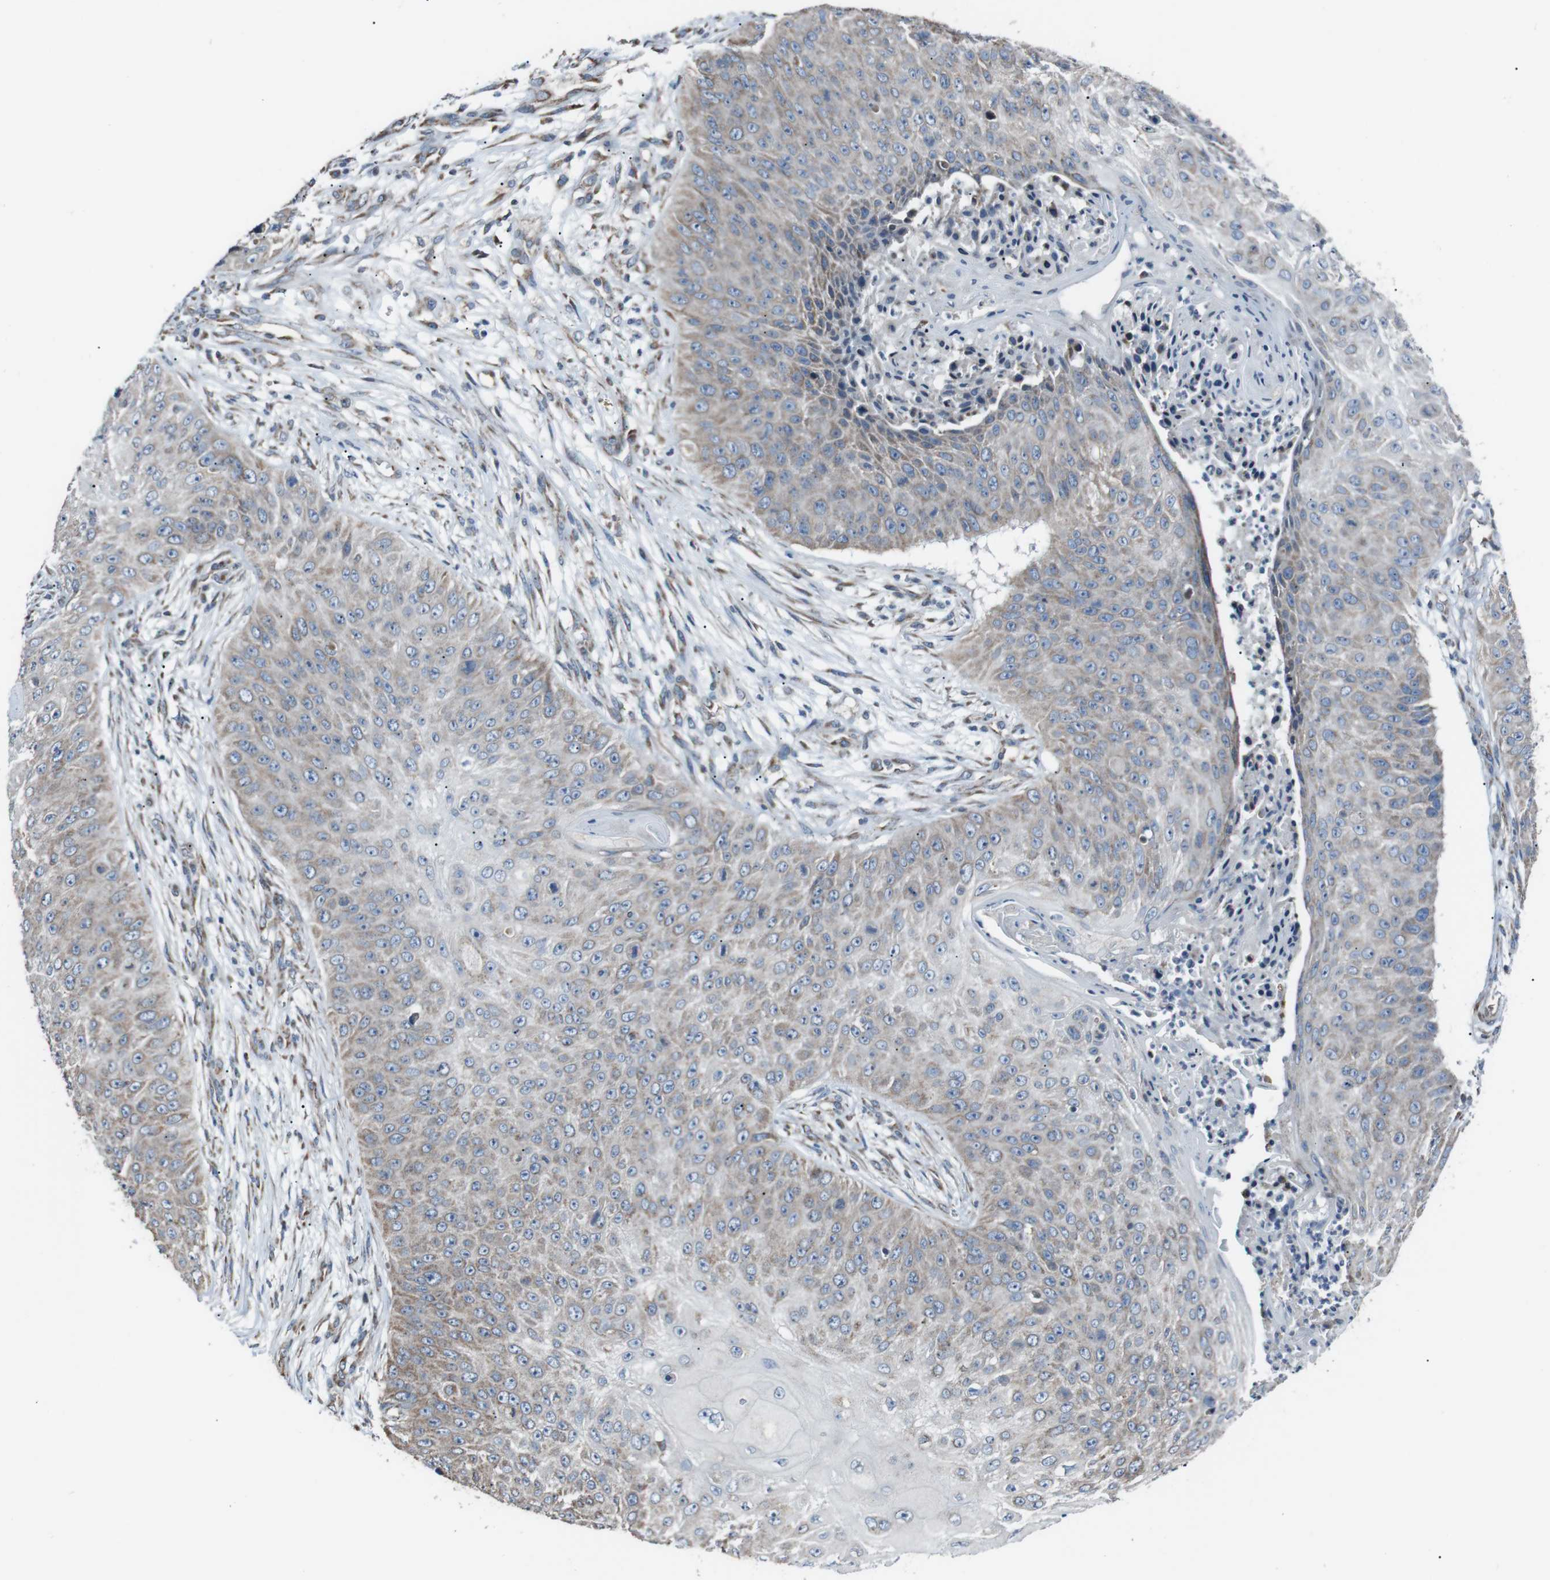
{"staining": {"intensity": "weak", "quantity": "25%-75%", "location": "cytoplasmic/membranous"}, "tissue": "skin cancer", "cell_type": "Tumor cells", "image_type": "cancer", "snomed": [{"axis": "morphology", "description": "Squamous cell carcinoma, NOS"}, {"axis": "topography", "description": "Skin"}], "caption": "The micrograph reveals staining of squamous cell carcinoma (skin), revealing weak cytoplasmic/membranous protein positivity (brown color) within tumor cells. Using DAB (brown) and hematoxylin (blue) stains, captured at high magnification using brightfield microscopy.", "gene": "CISD2", "patient": {"sex": "female", "age": 80}}